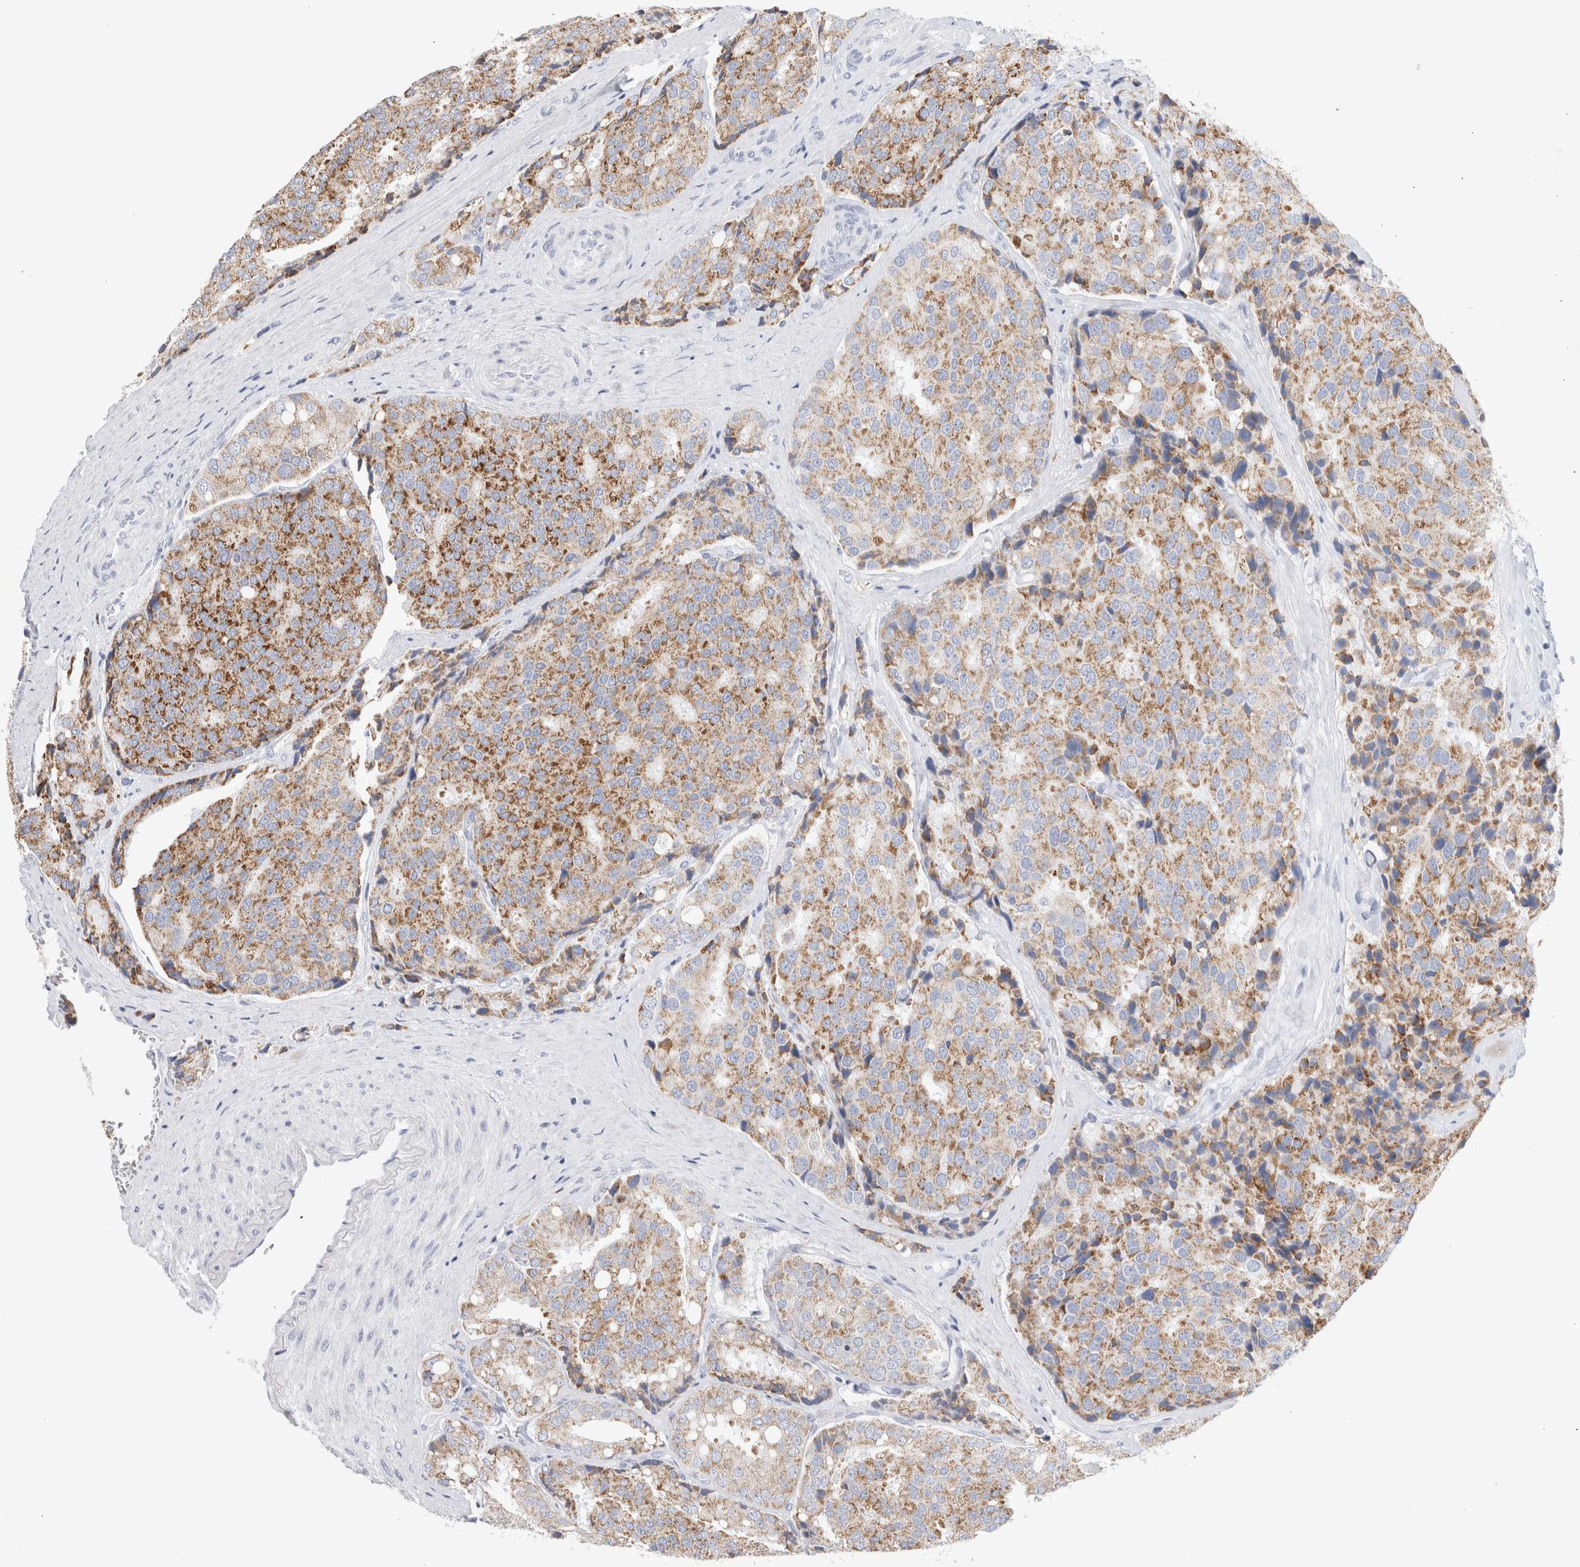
{"staining": {"intensity": "moderate", "quantity": "25%-75%", "location": "cytoplasmic/membranous"}, "tissue": "prostate cancer", "cell_type": "Tumor cells", "image_type": "cancer", "snomed": [{"axis": "morphology", "description": "Adenocarcinoma, High grade"}, {"axis": "topography", "description": "Prostate"}], "caption": "Immunohistochemical staining of prostate cancer demonstrates moderate cytoplasmic/membranous protein positivity in about 25%-75% of tumor cells.", "gene": "ECHDC2", "patient": {"sex": "male", "age": 50}}